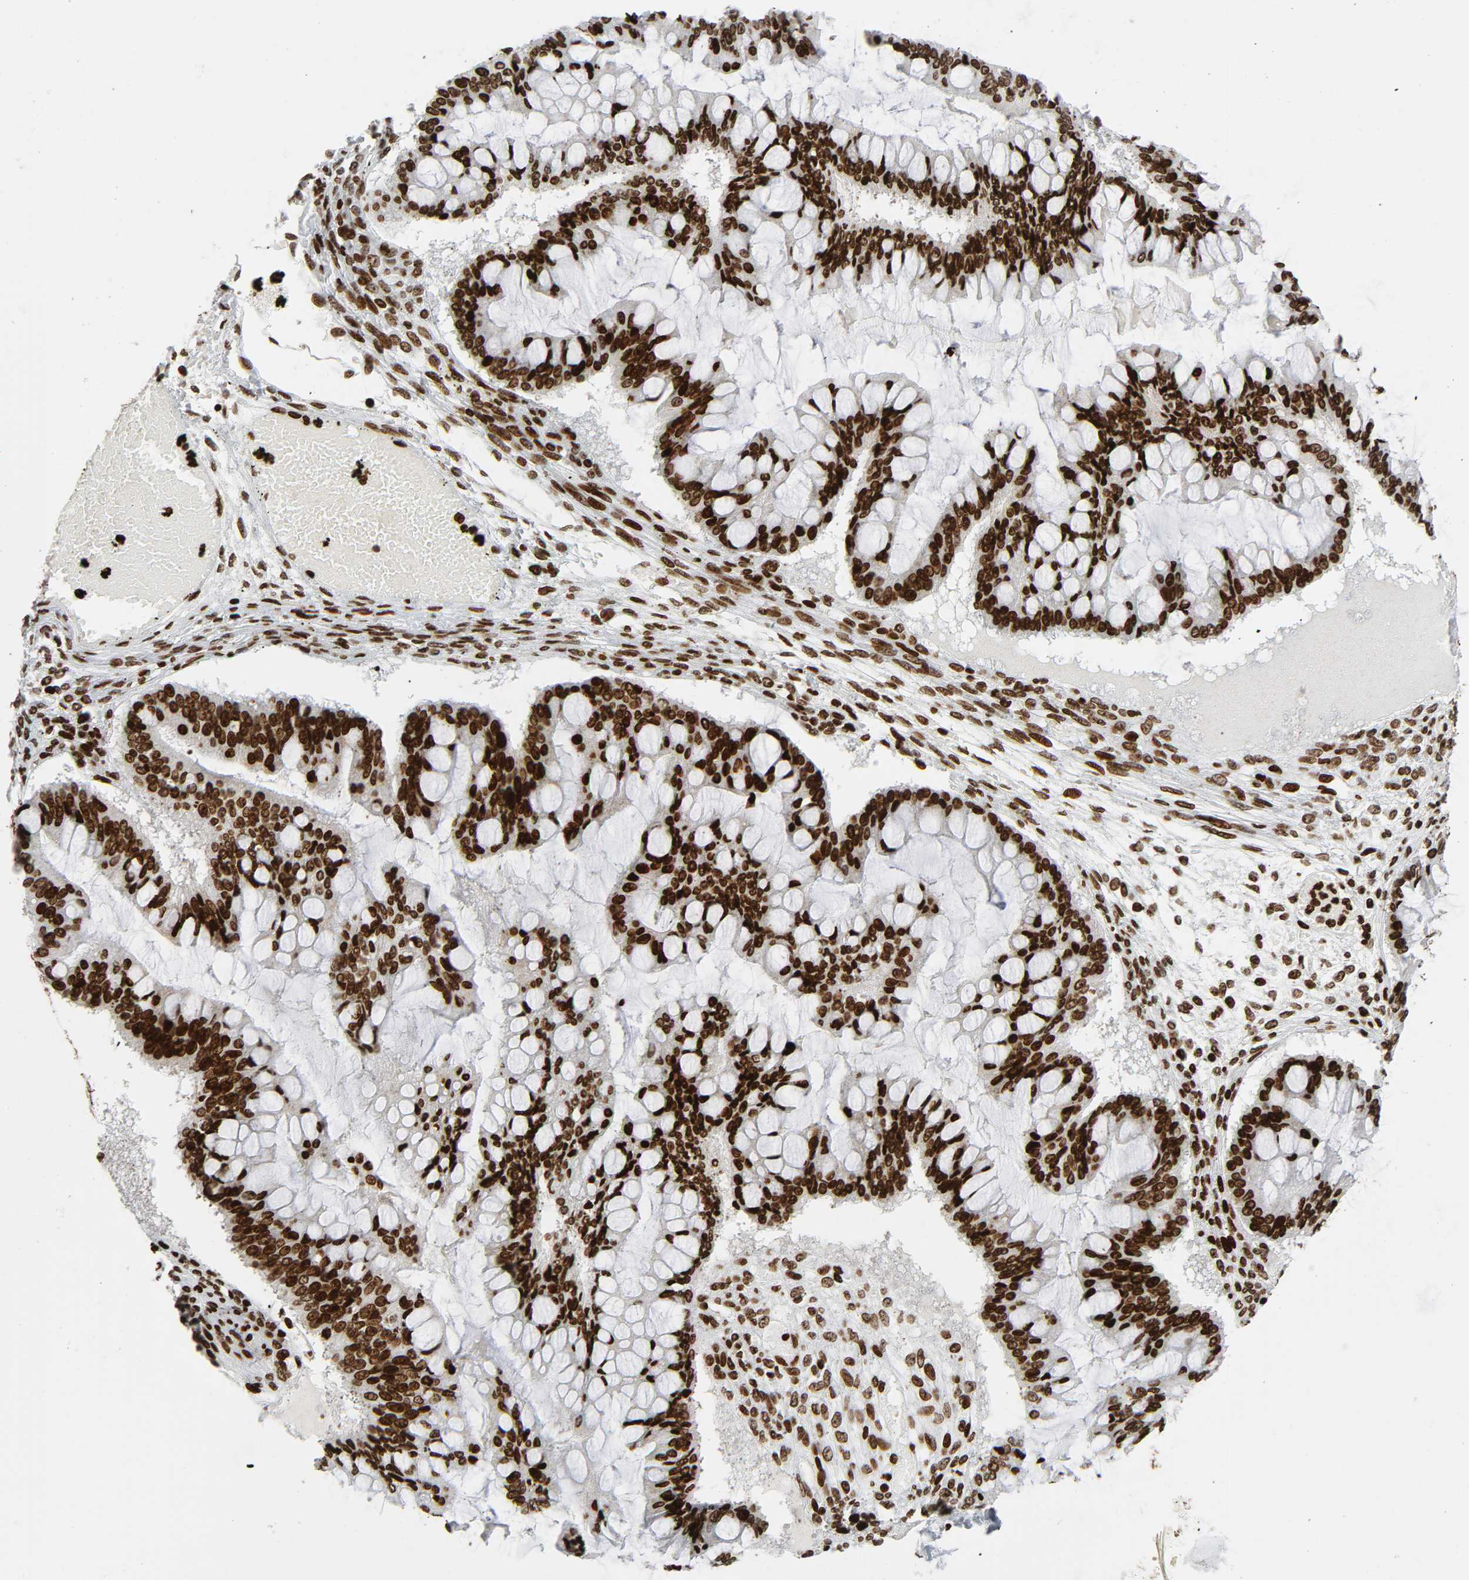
{"staining": {"intensity": "strong", "quantity": ">75%", "location": "nuclear"}, "tissue": "ovarian cancer", "cell_type": "Tumor cells", "image_type": "cancer", "snomed": [{"axis": "morphology", "description": "Cystadenocarcinoma, mucinous, NOS"}, {"axis": "topography", "description": "Ovary"}], "caption": "IHC micrograph of human ovarian cancer stained for a protein (brown), which reveals high levels of strong nuclear staining in approximately >75% of tumor cells.", "gene": "RXRA", "patient": {"sex": "female", "age": 73}}